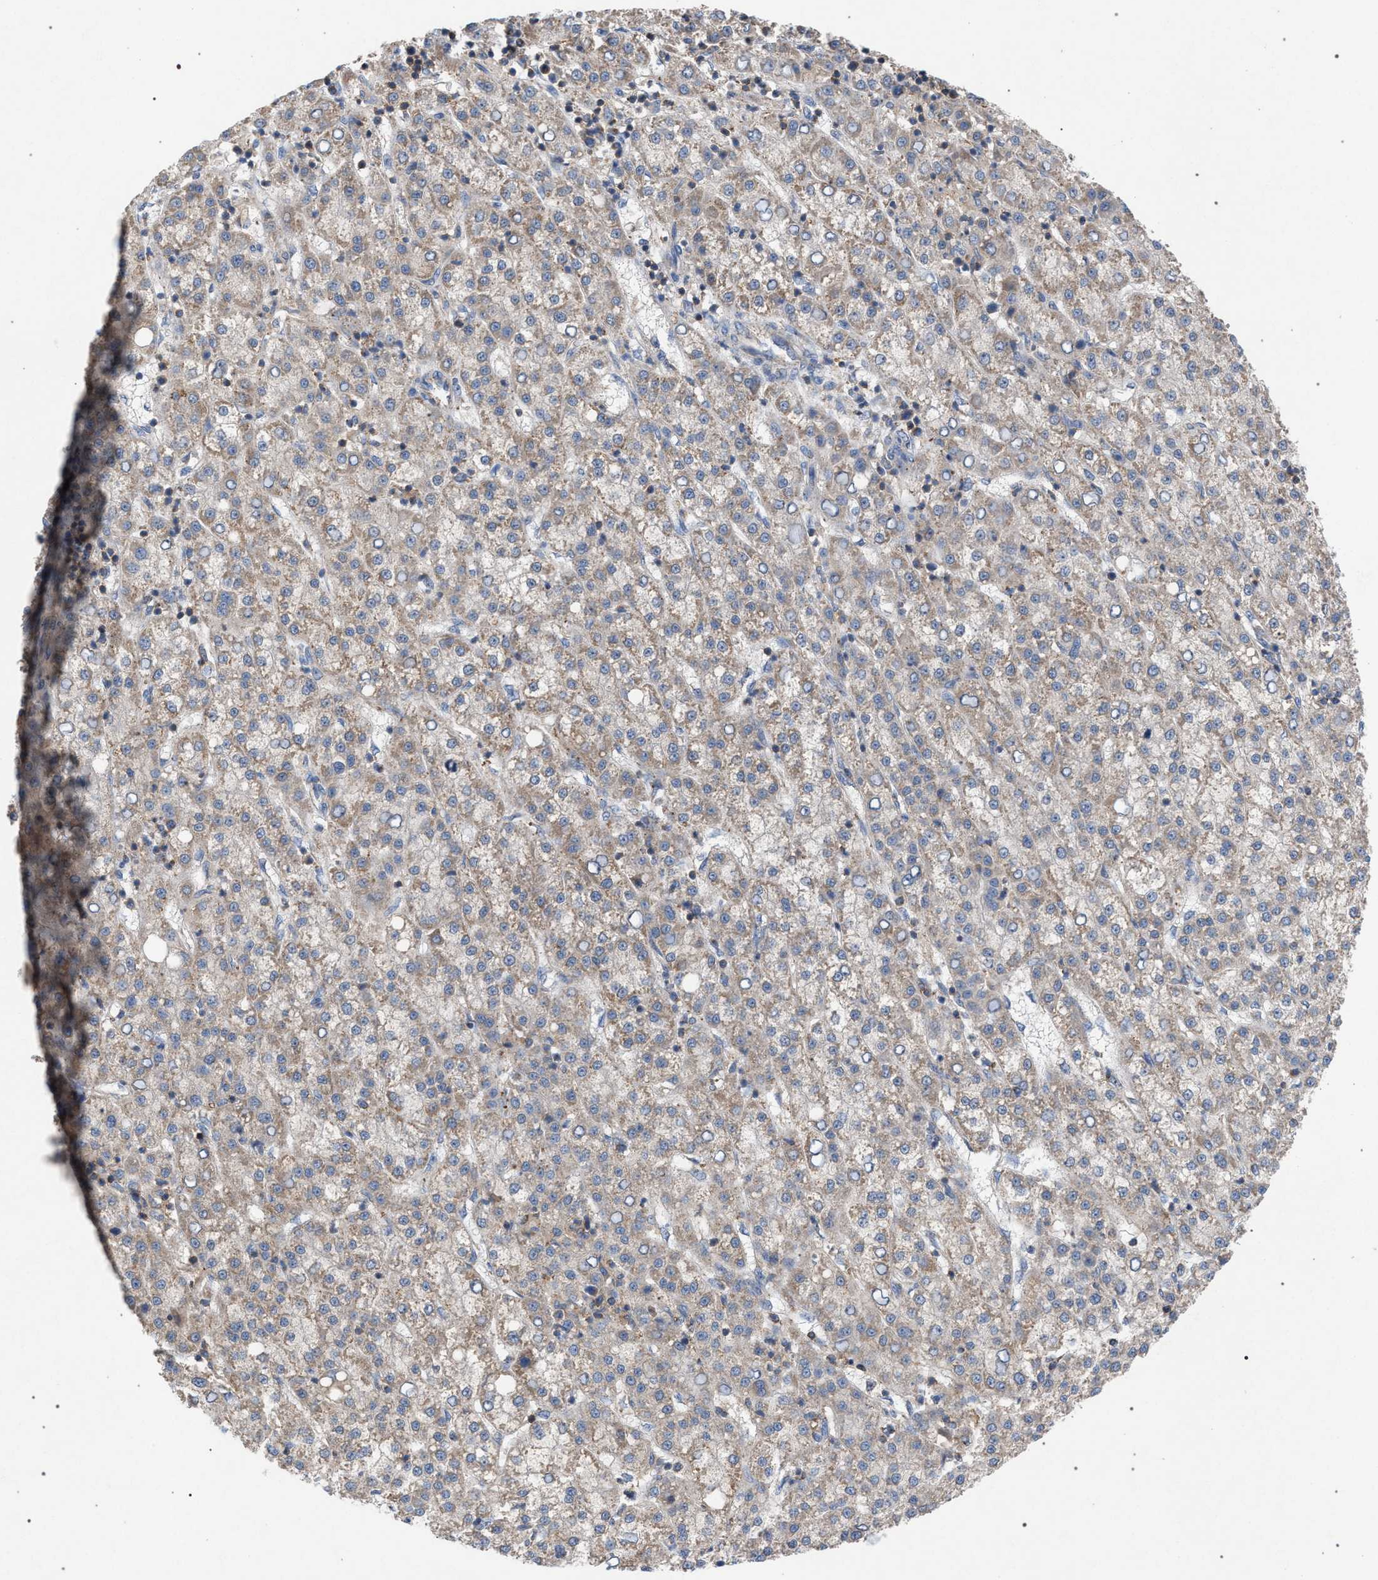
{"staining": {"intensity": "weak", "quantity": ">75%", "location": "cytoplasmic/membranous"}, "tissue": "liver cancer", "cell_type": "Tumor cells", "image_type": "cancer", "snomed": [{"axis": "morphology", "description": "Carcinoma, Hepatocellular, NOS"}, {"axis": "topography", "description": "Liver"}], "caption": "This image reveals immunohistochemistry (IHC) staining of liver cancer, with low weak cytoplasmic/membranous expression in approximately >75% of tumor cells.", "gene": "VPS13A", "patient": {"sex": "female", "age": 58}}